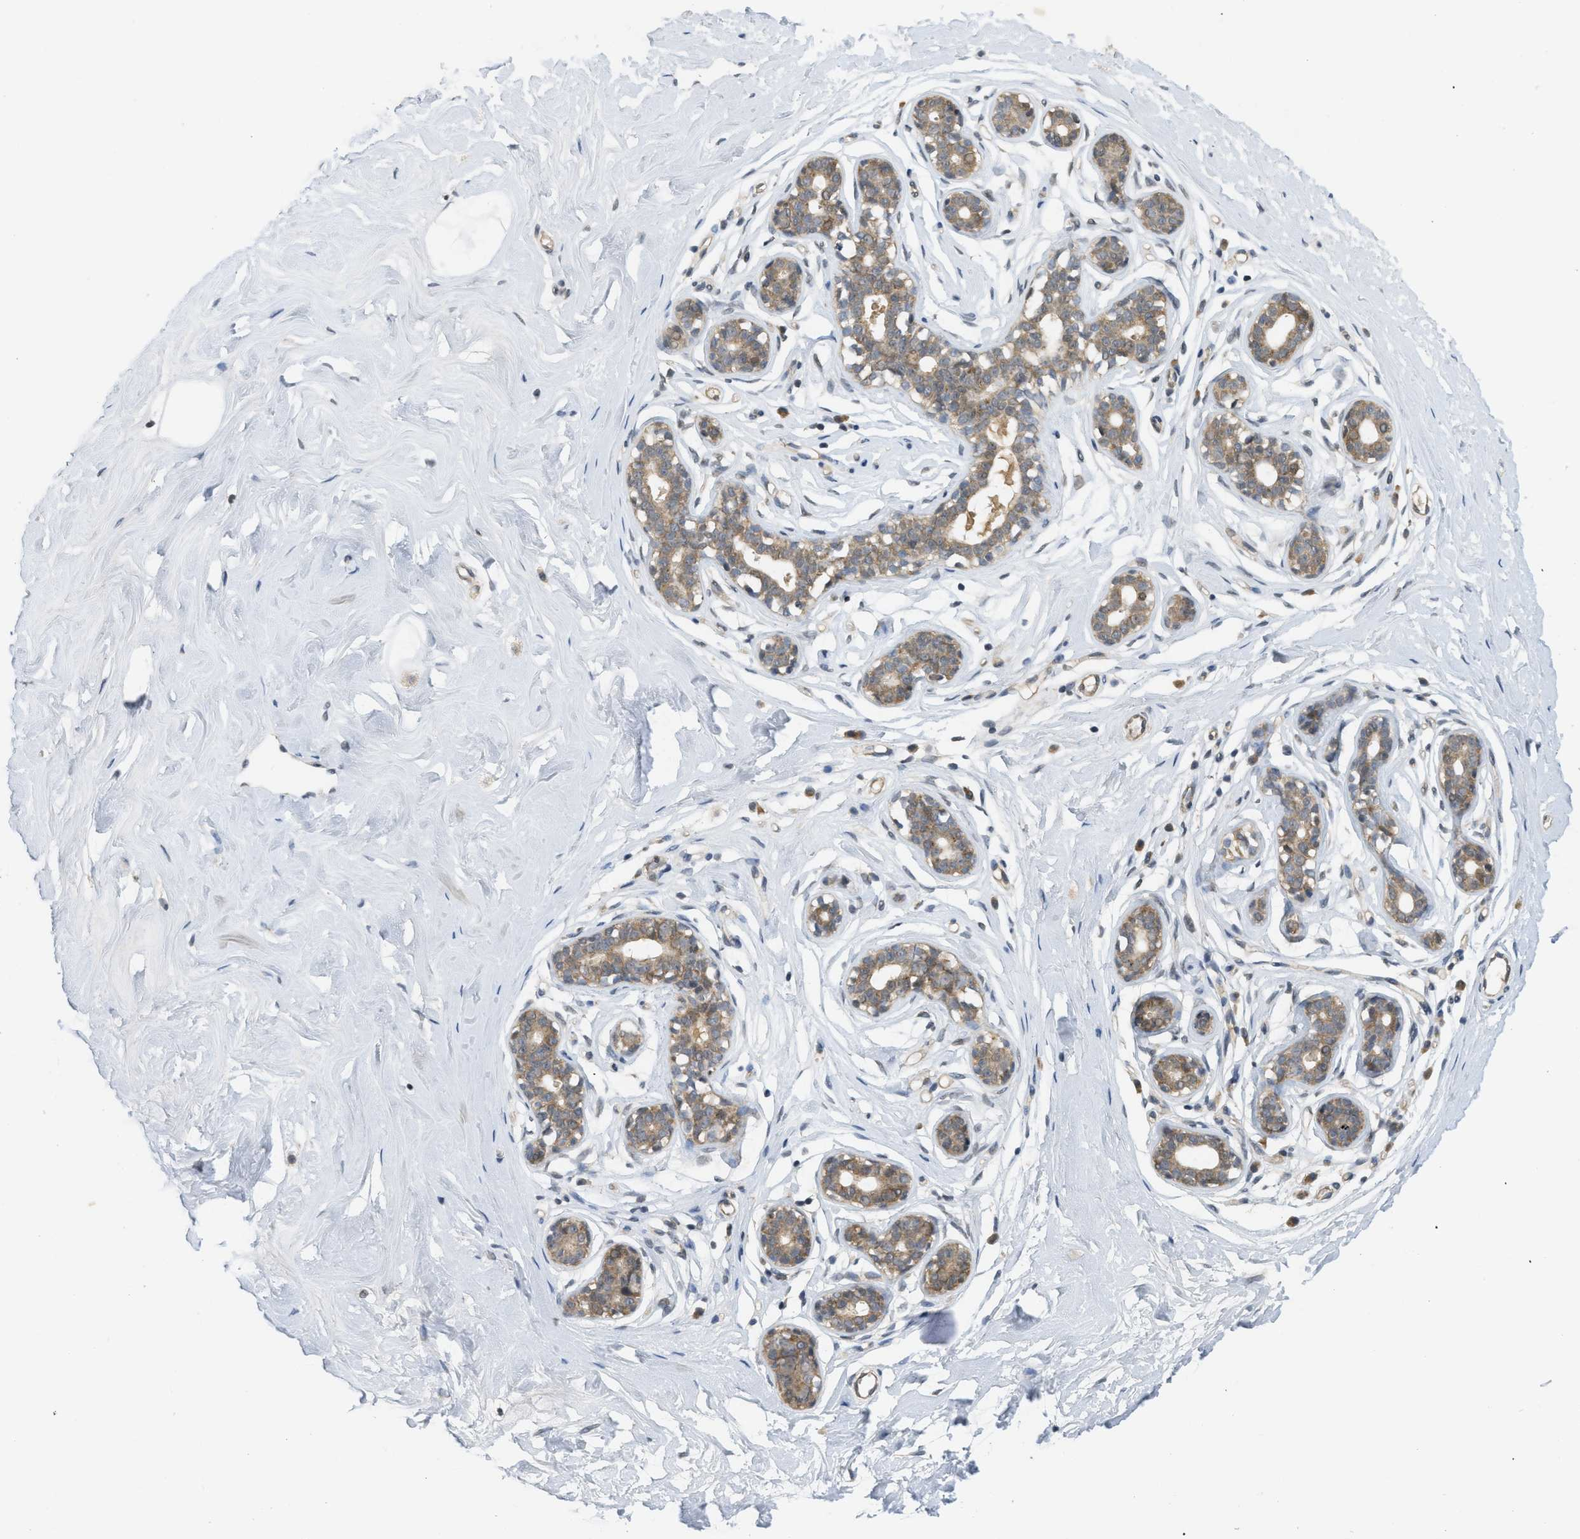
{"staining": {"intensity": "negative", "quantity": "none", "location": "none"}, "tissue": "breast", "cell_type": "Adipocytes", "image_type": "normal", "snomed": [{"axis": "morphology", "description": "Normal tissue, NOS"}, {"axis": "topography", "description": "Breast"}], "caption": "Immunohistochemistry (IHC) image of normal breast: breast stained with DAB (3,3'-diaminobenzidine) exhibits no significant protein positivity in adipocytes. (Brightfield microscopy of DAB IHC at high magnification).", "gene": "PRKD1", "patient": {"sex": "female", "age": 23}}